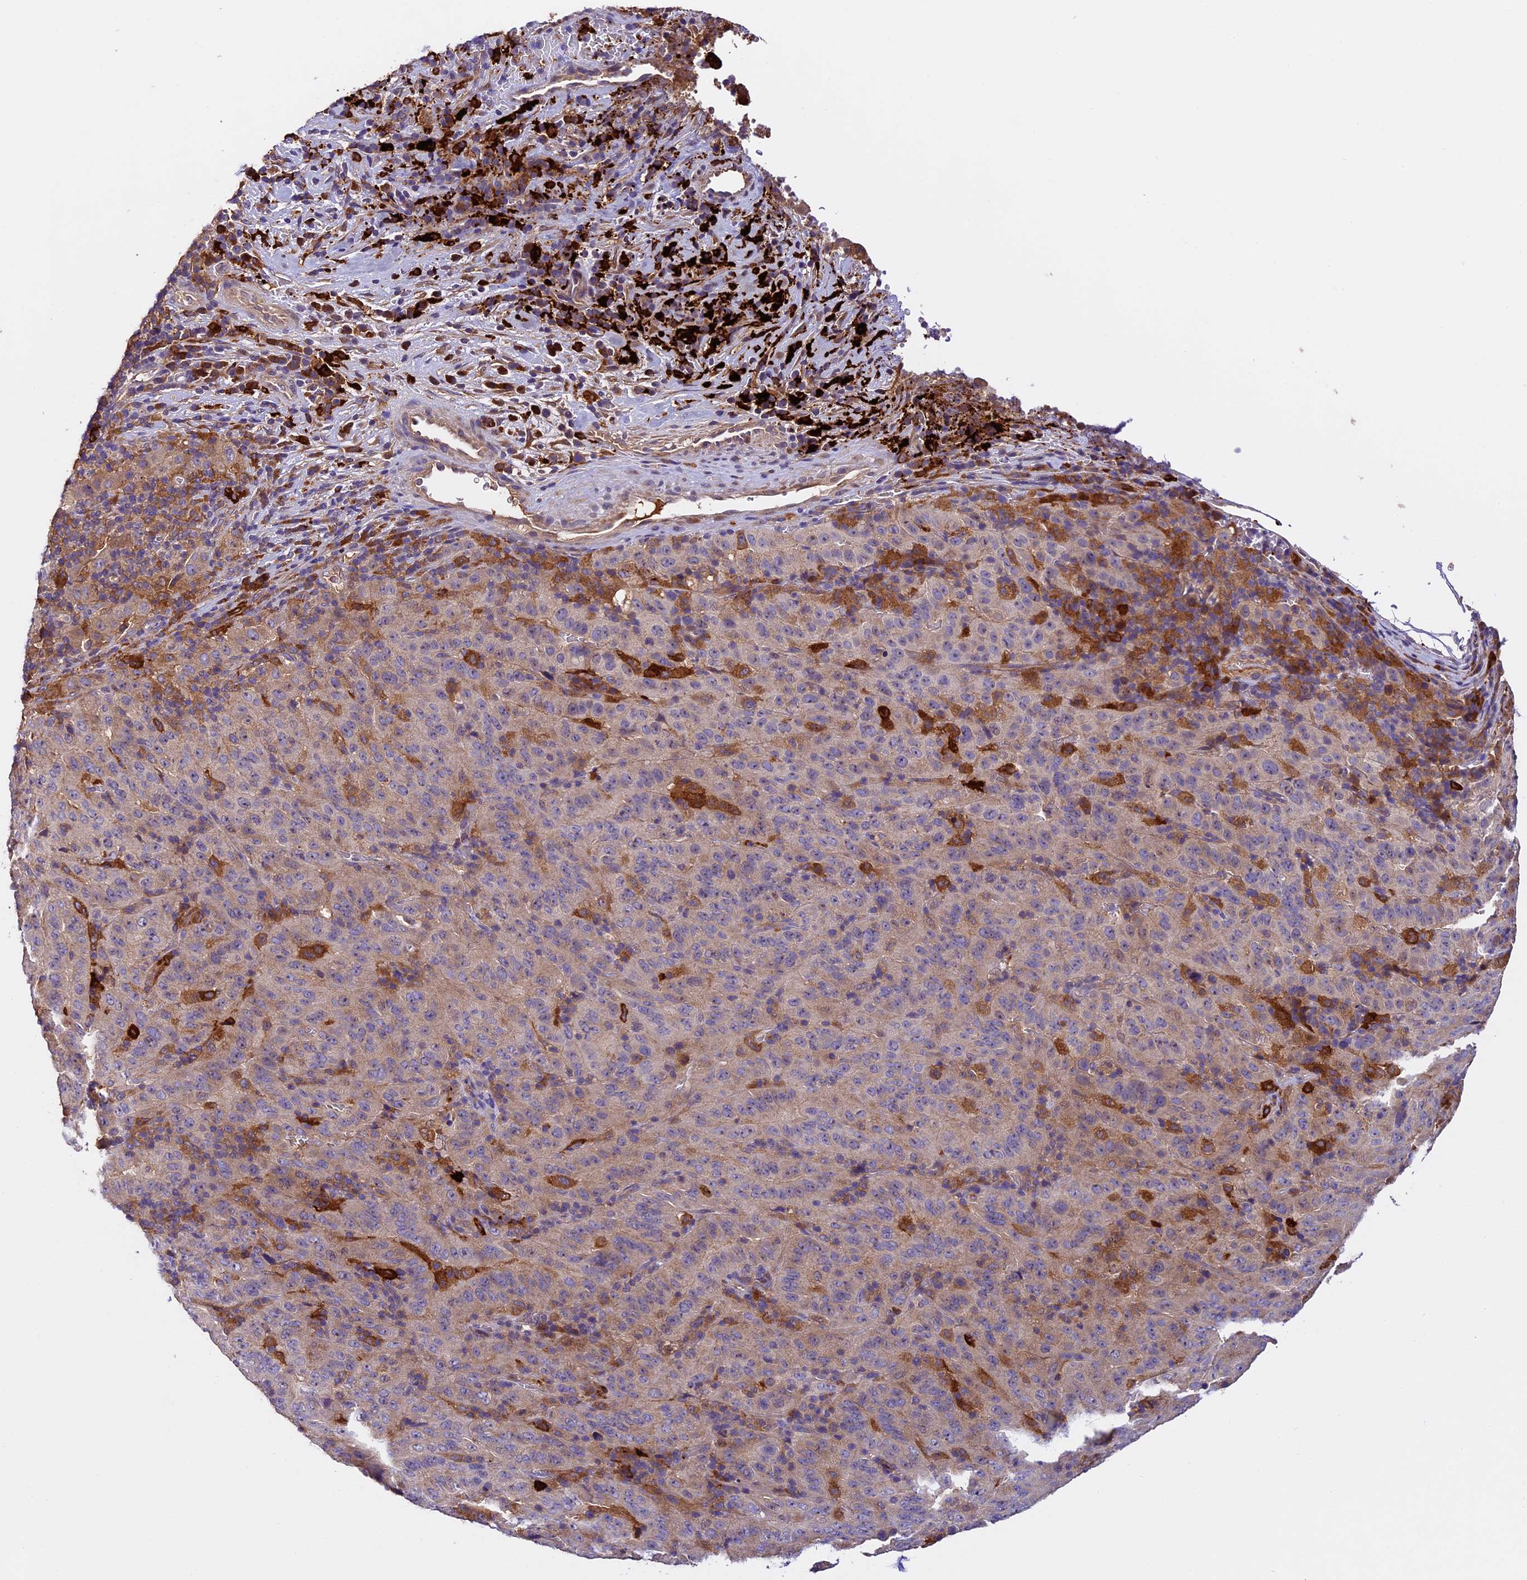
{"staining": {"intensity": "weak", "quantity": "<25%", "location": "cytoplasmic/membranous"}, "tissue": "pancreatic cancer", "cell_type": "Tumor cells", "image_type": "cancer", "snomed": [{"axis": "morphology", "description": "Adenocarcinoma, NOS"}, {"axis": "topography", "description": "Pancreas"}], "caption": "This micrograph is of pancreatic cancer stained with IHC to label a protein in brown with the nuclei are counter-stained blue. There is no expression in tumor cells.", "gene": "CILP2", "patient": {"sex": "male", "age": 63}}